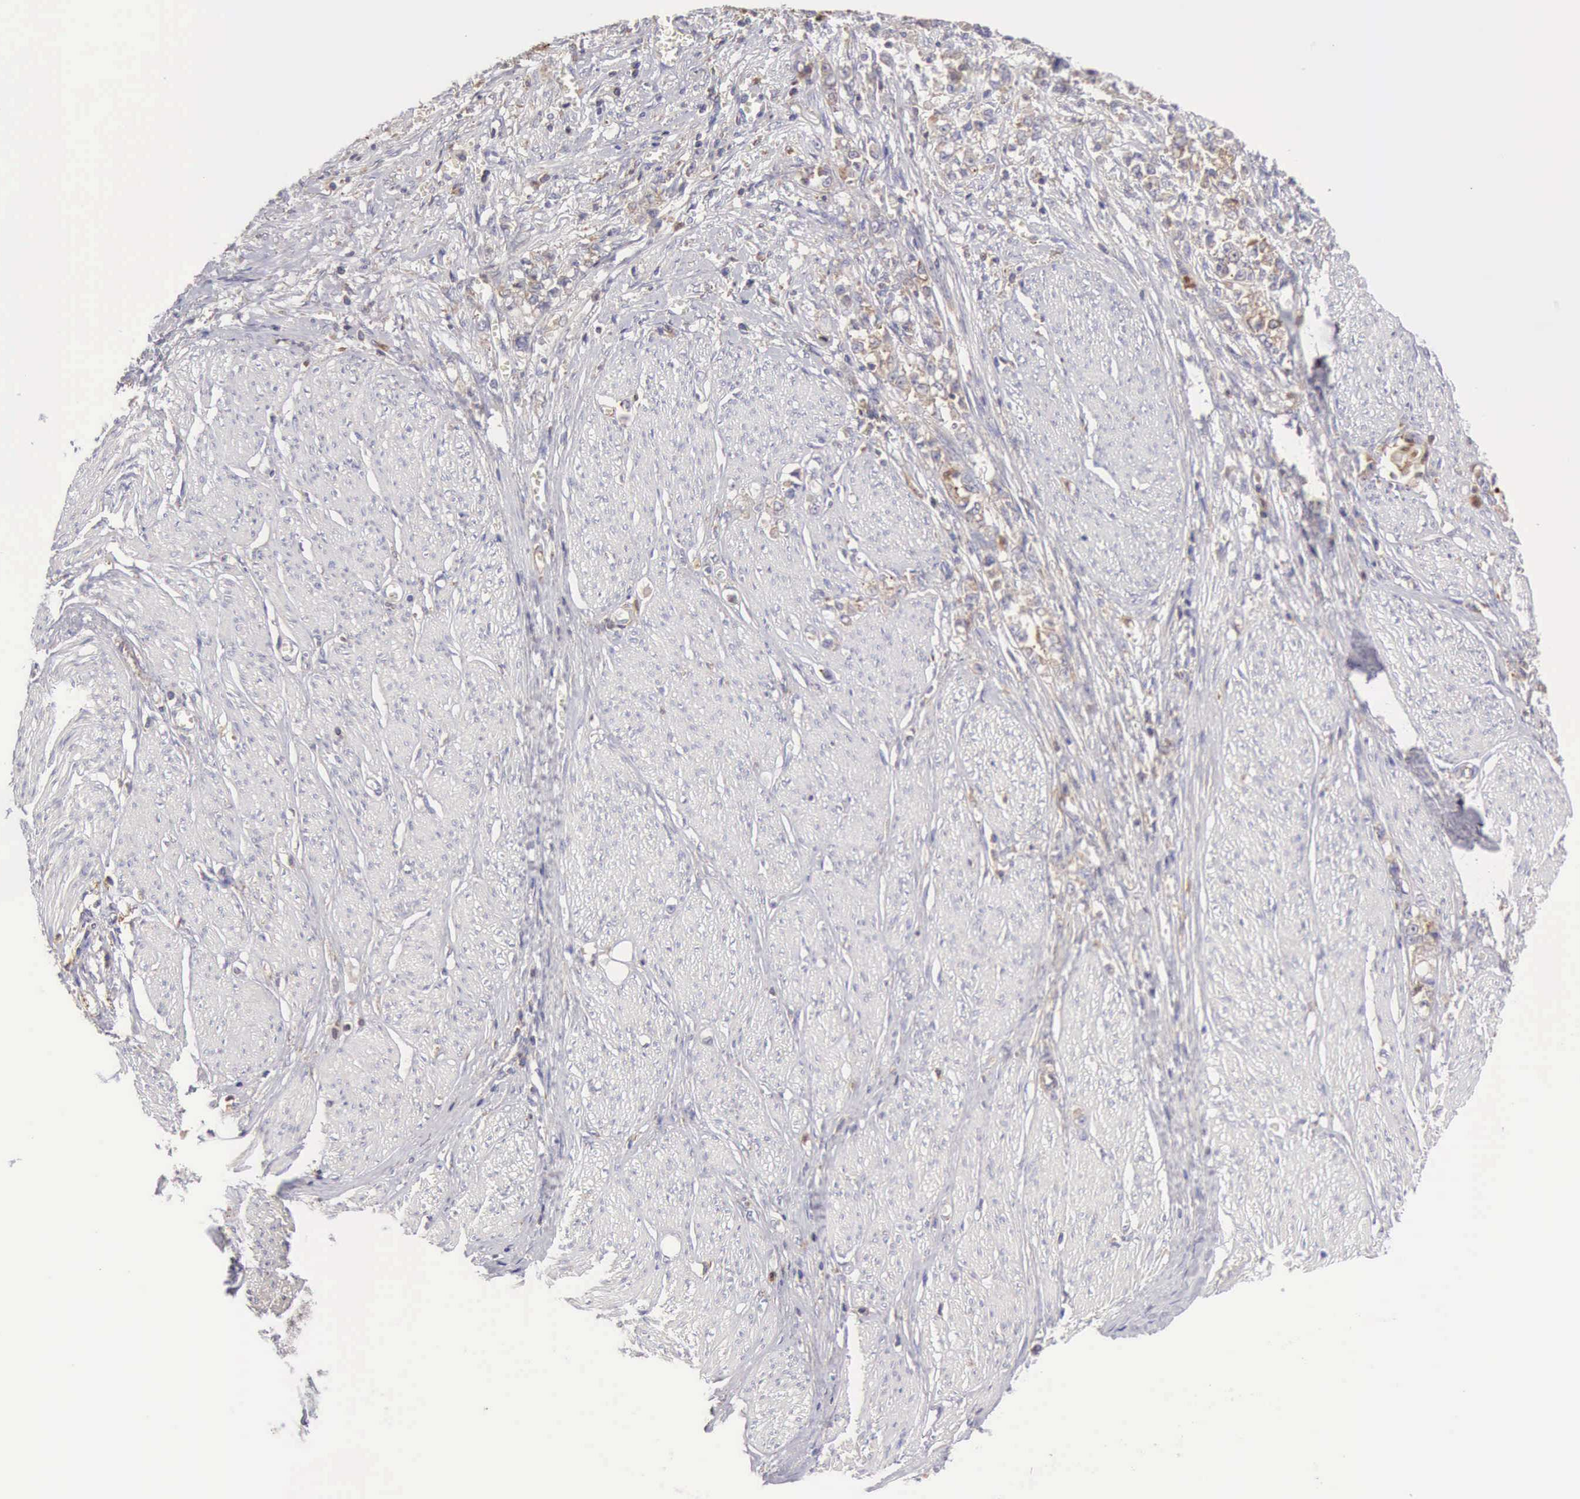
{"staining": {"intensity": "weak", "quantity": "25%-75%", "location": "cytoplasmic/membranous"}, "tissue": "stomach cancer", "cell_type": "Tumor cells", "image_type": "cancer", "snomed": [{"axis": "morphology", "description": "Adenocarcinoma, NOS"}, {"axis": "topography", "description": "Stomach"}], "caption": "This histopathology image exhibits stomach cancer stained with immunohistochemistry to label a protein in brown. The cytoplasmic/membranous of tumor cells show weak positivity for the protein. Nuclei are counter-stained blue.", "gene": "ARHGAP4", "patient": {"sex": "male", "age": 72}}